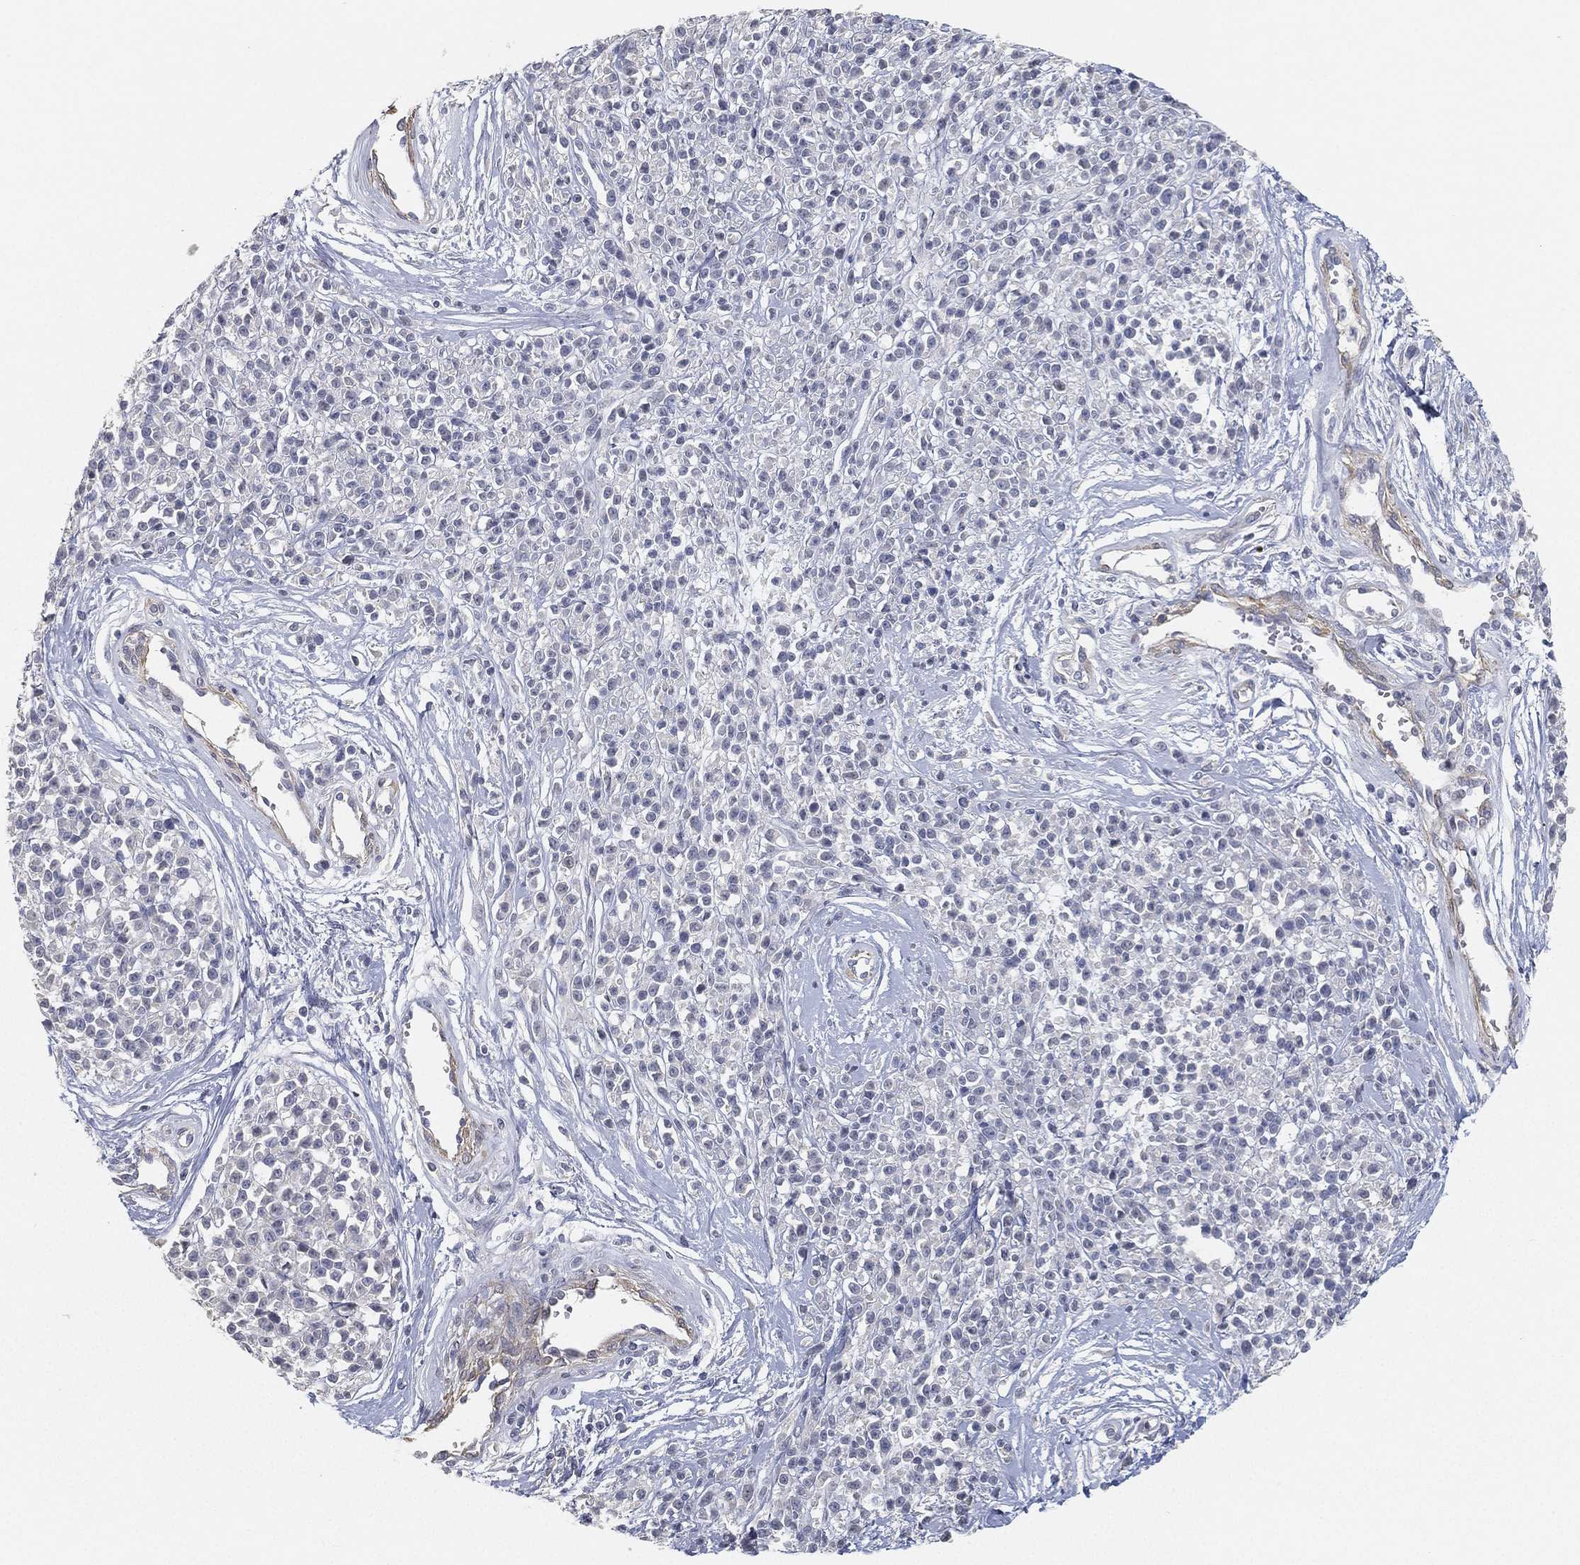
{"staining": {"intensity": "negative", "quantity": "none", "location": "none"}, "tissue": "melanoma", "cell_type": "Tumor cells", "image_type": "cancer", "snomed": [{"axis": "morphology", "description": "Malignant melanoma, NOS"}, {"axis": "topography", "description": "Skin"}, {"axis": "topography", "description": "Skin of trunk"}], "caption": "Malignant melanoma was stained to show a protein in brown. There is no significant expression in tumor cells.", "gene": "GPR61", "patient": {"sex": "male", "age": 74}}